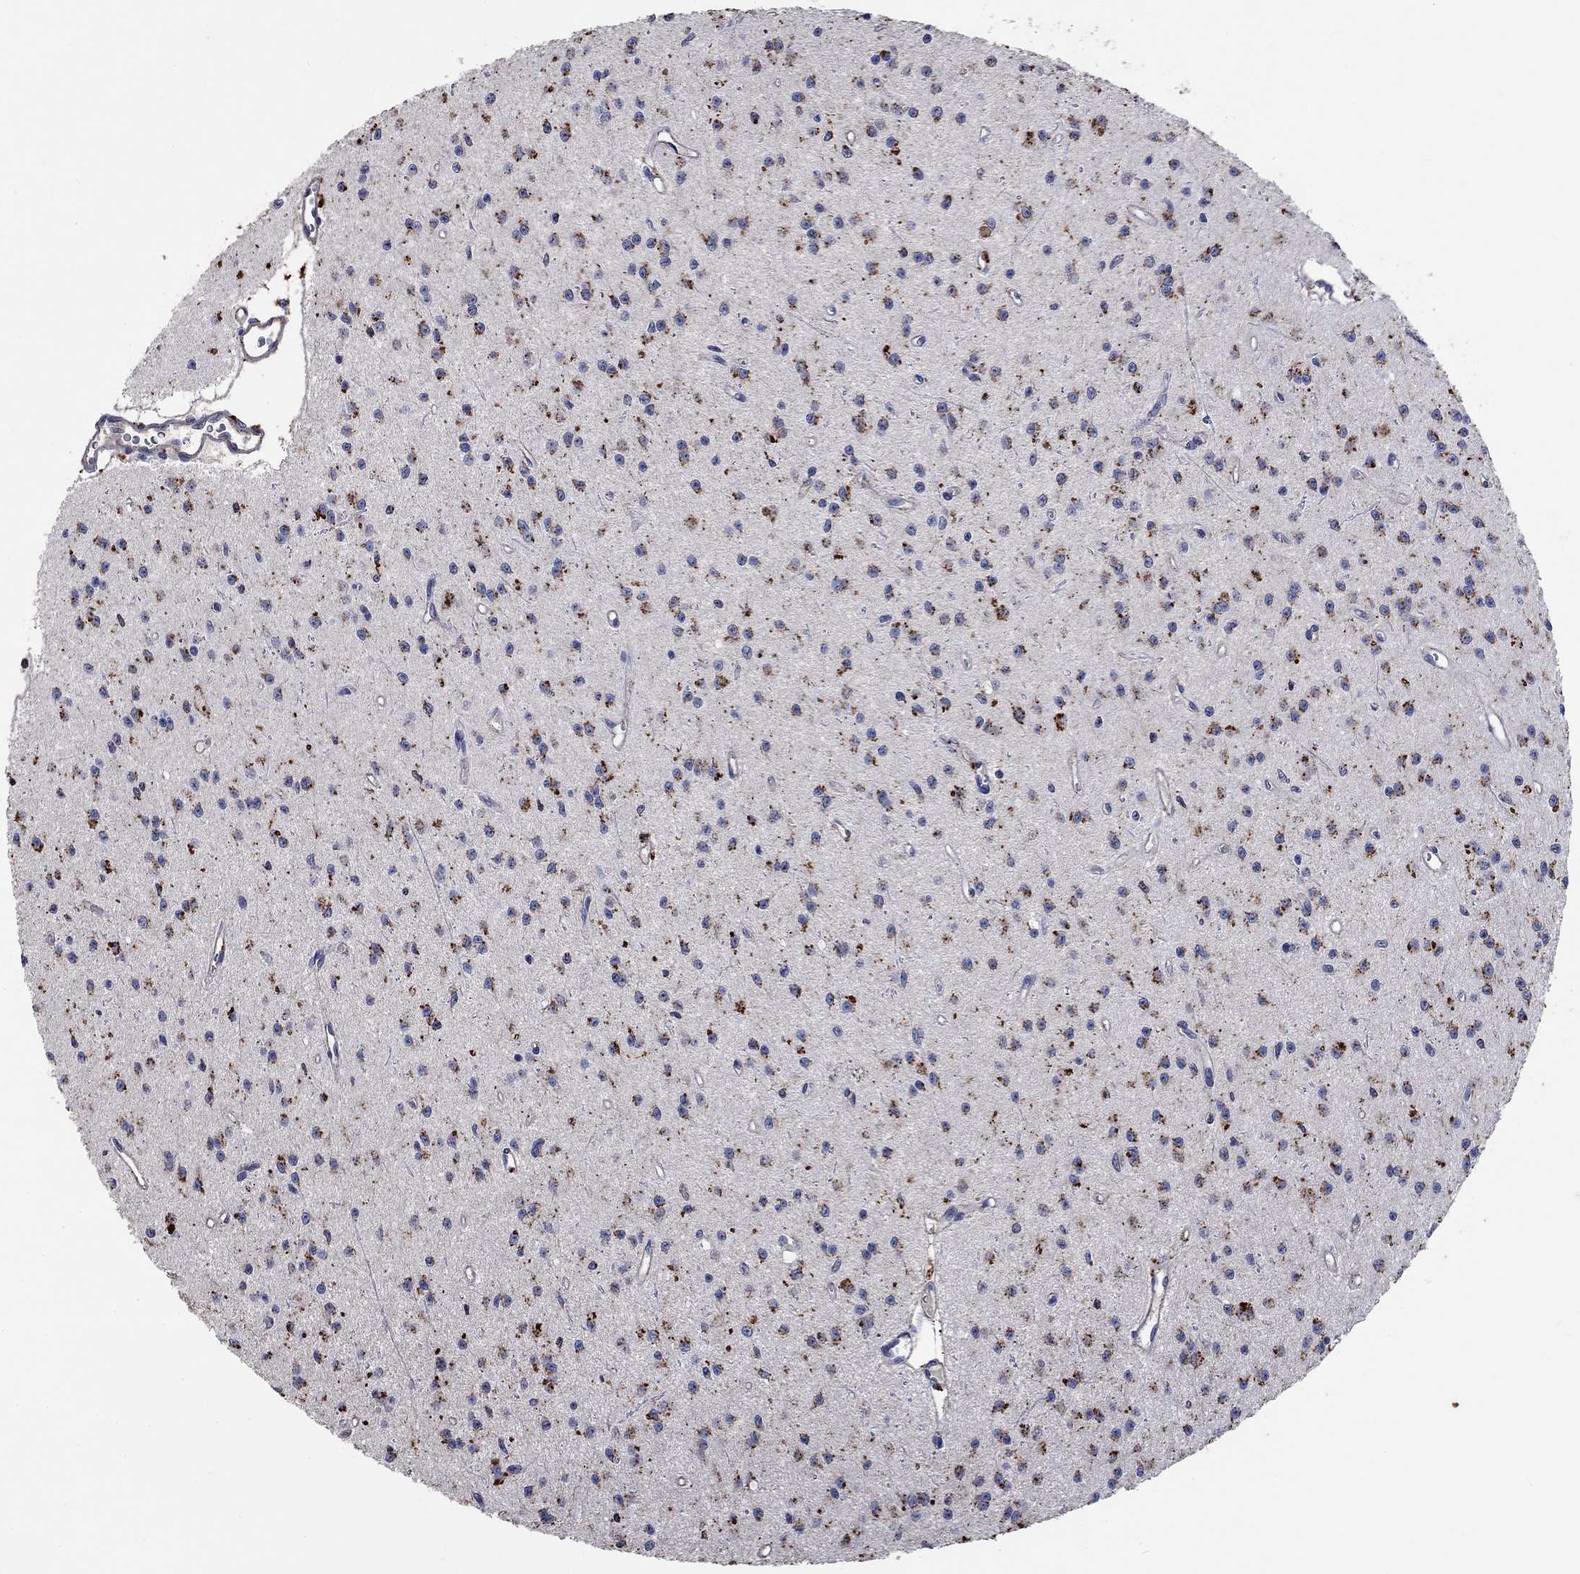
{"staining": {"intensity": "strong", "quantity": "25%-75%", "location": "cytoplasmic/membranous"}, "tissue": "glioma", "cell_type": "Tumor cells", "image_type": "cancer", "snomed": [{"axis": "morphology", "description": "Glioma, malignant, Low grade"}, {"axis": "topography", "description": "Brain"}], "caption": "Strong cytoplasmic/membranous positivity is present in about 25%-75% of tumor cells in glioma.", "gene": "CTSB", "patient": {"sex": "female", "age": 45}}